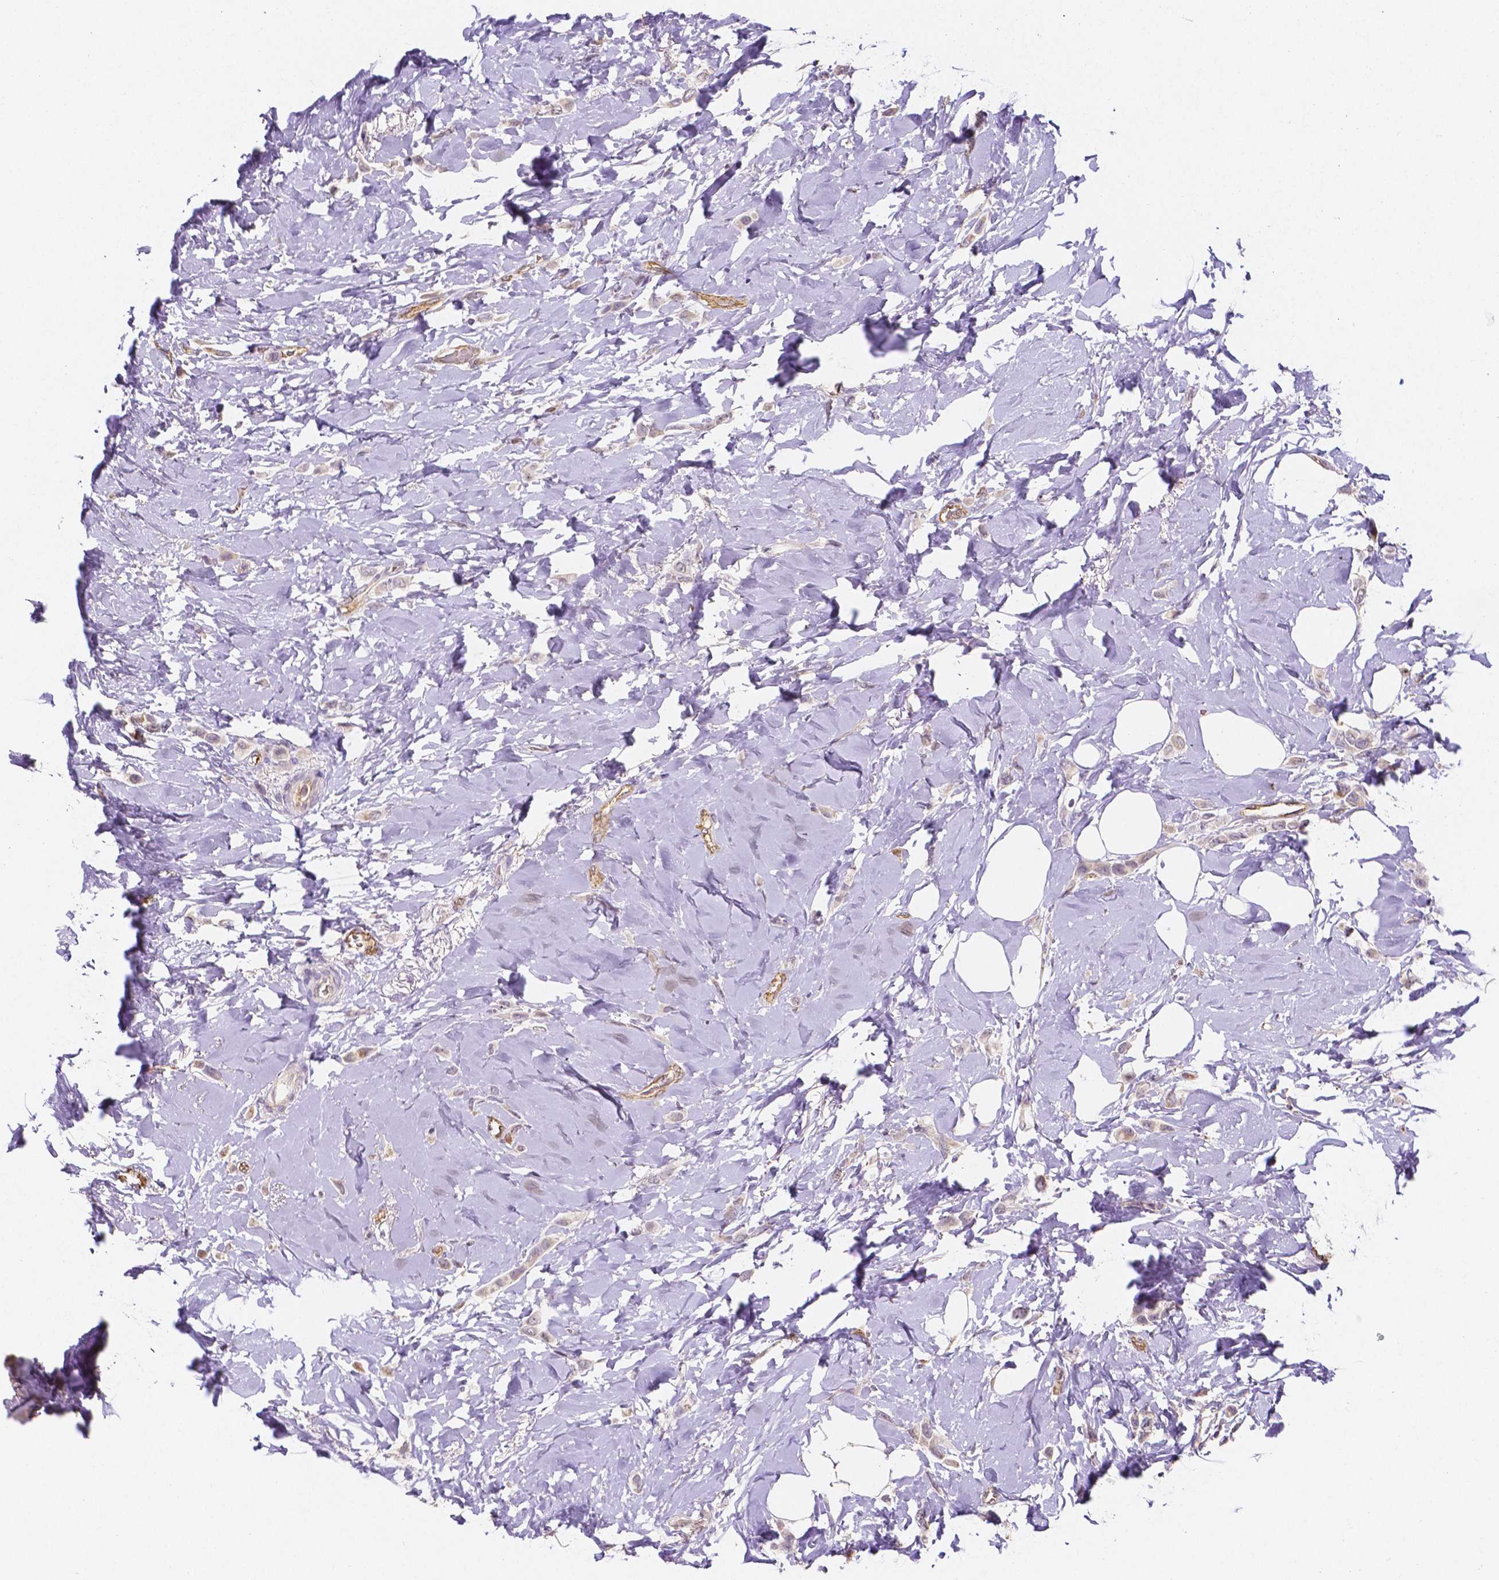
{"staining": {"intensity": "negative", "quantity": "none", "location": "none"}, "tissue": "breast cancer", "cell_type": "Tumor cells", "image_type": "cancer", "snomed": [{"axis": "morphology", "description": "Lobular carcinoma"}, {"axis": "topography", "description": "Breast"}], "caption": "Tumor cells are negative for brown protein staining in breast cancer.", "gene": "ELAVL2", "patient": {"sex": "female", "age": 66}}